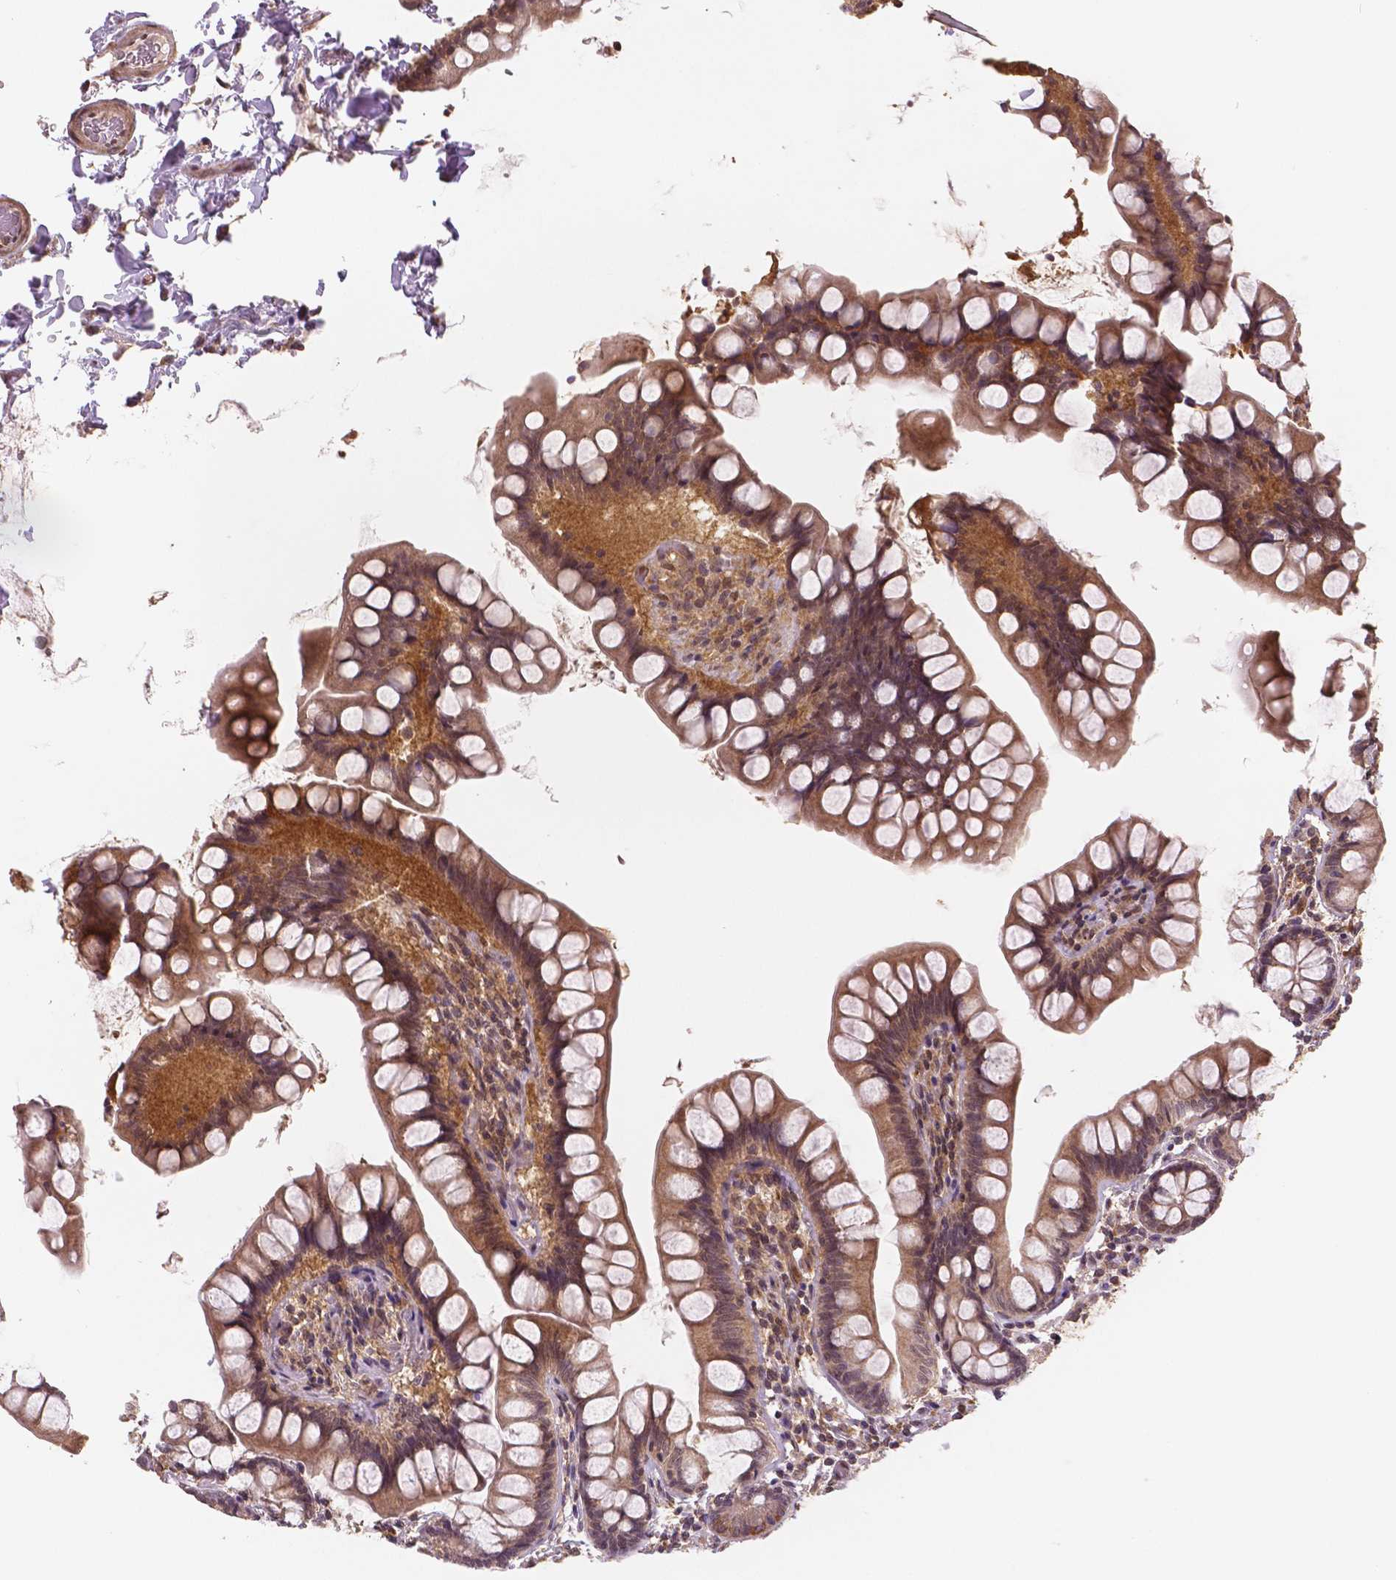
{"staining": {"intensity": "moderate", "quantity": ">75%", "location": "cytoplasmic/membranous"}, "tissue": "small intestine", "cell_type": "Glandular cells", "image_type": "normal", "snomed": [{"axis": "morphology", "description": "Normal tissue, NOS"}, {"axis": "topography", "description": "Small intestine"}], "caption": "Protein staining of normal small intestine demonstrates moderate cytoplasmic/membranous expression in about >75% of glandular cells. (DAB (3,3'-diaminobenzidine) = brown stain, brightfield microscopy at high magnification).", "gene": "STAT3", "patient": {"sex": "male", "age": 70}}